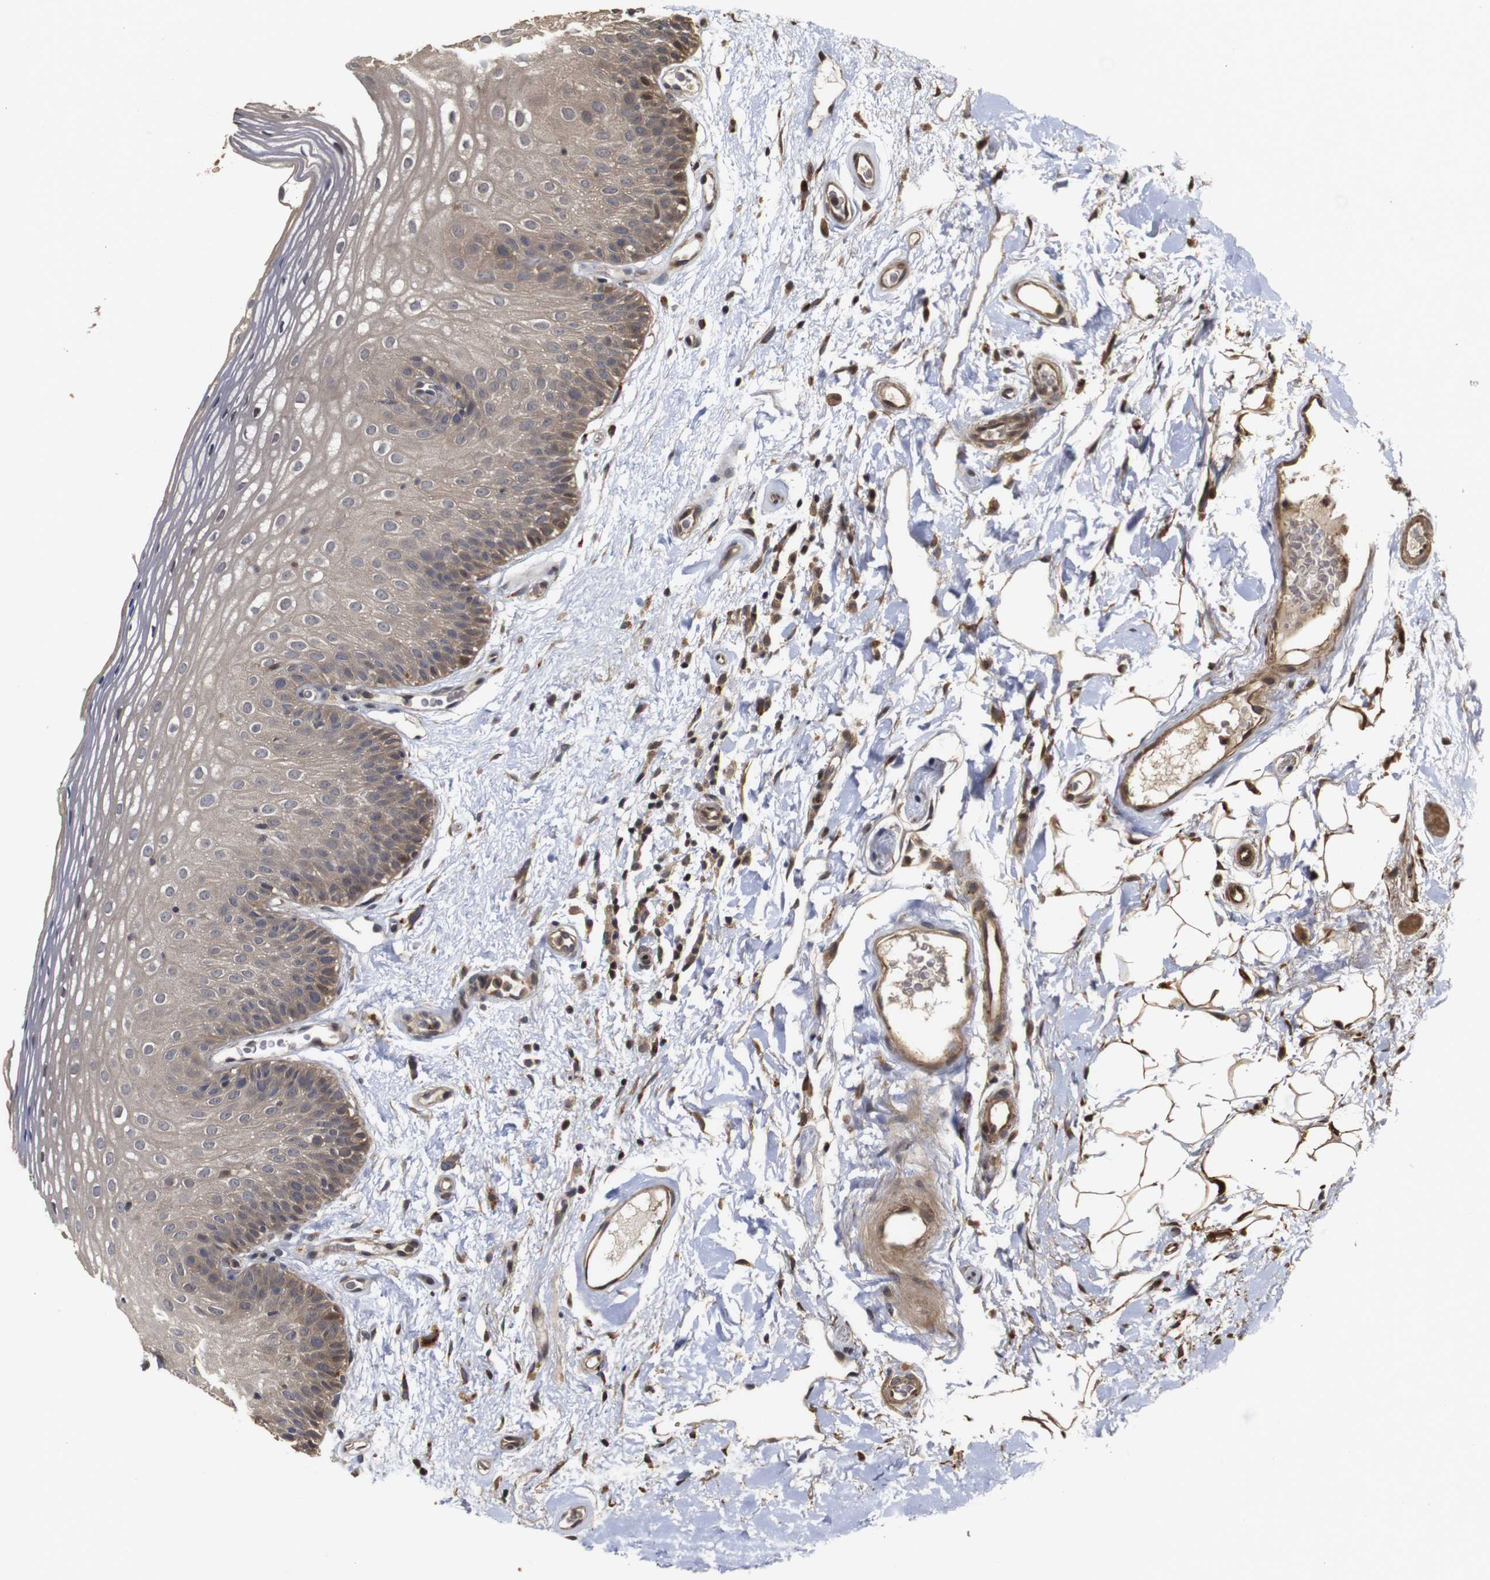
{"staining": {"intensity": "moderate", "quantity": ">75%", "location": "cytoplasmic/membranous"}, "tissue": "oral mucosa", "cell_type": "Squamous epithelial cells", "image_type": "normal", "snomed": [{"axis": "morphology", "description": "Normal tissue, NOS"}, {"axis": "morphology", "description": "Squamous cell carcinoma, NOS"}, {"axis": "topography", "description": "Skeletal muscle"}, {"axis": "topography", "description": "Oral tissue"}], "caption": "A brown stain labels moderate cytoplasmic/membranous staining of a protein in squamous epithelial cells of unremarkable human oral mucosa.", "gene": "PTPN14", "patient": {"sex": "male", "age": 71}}